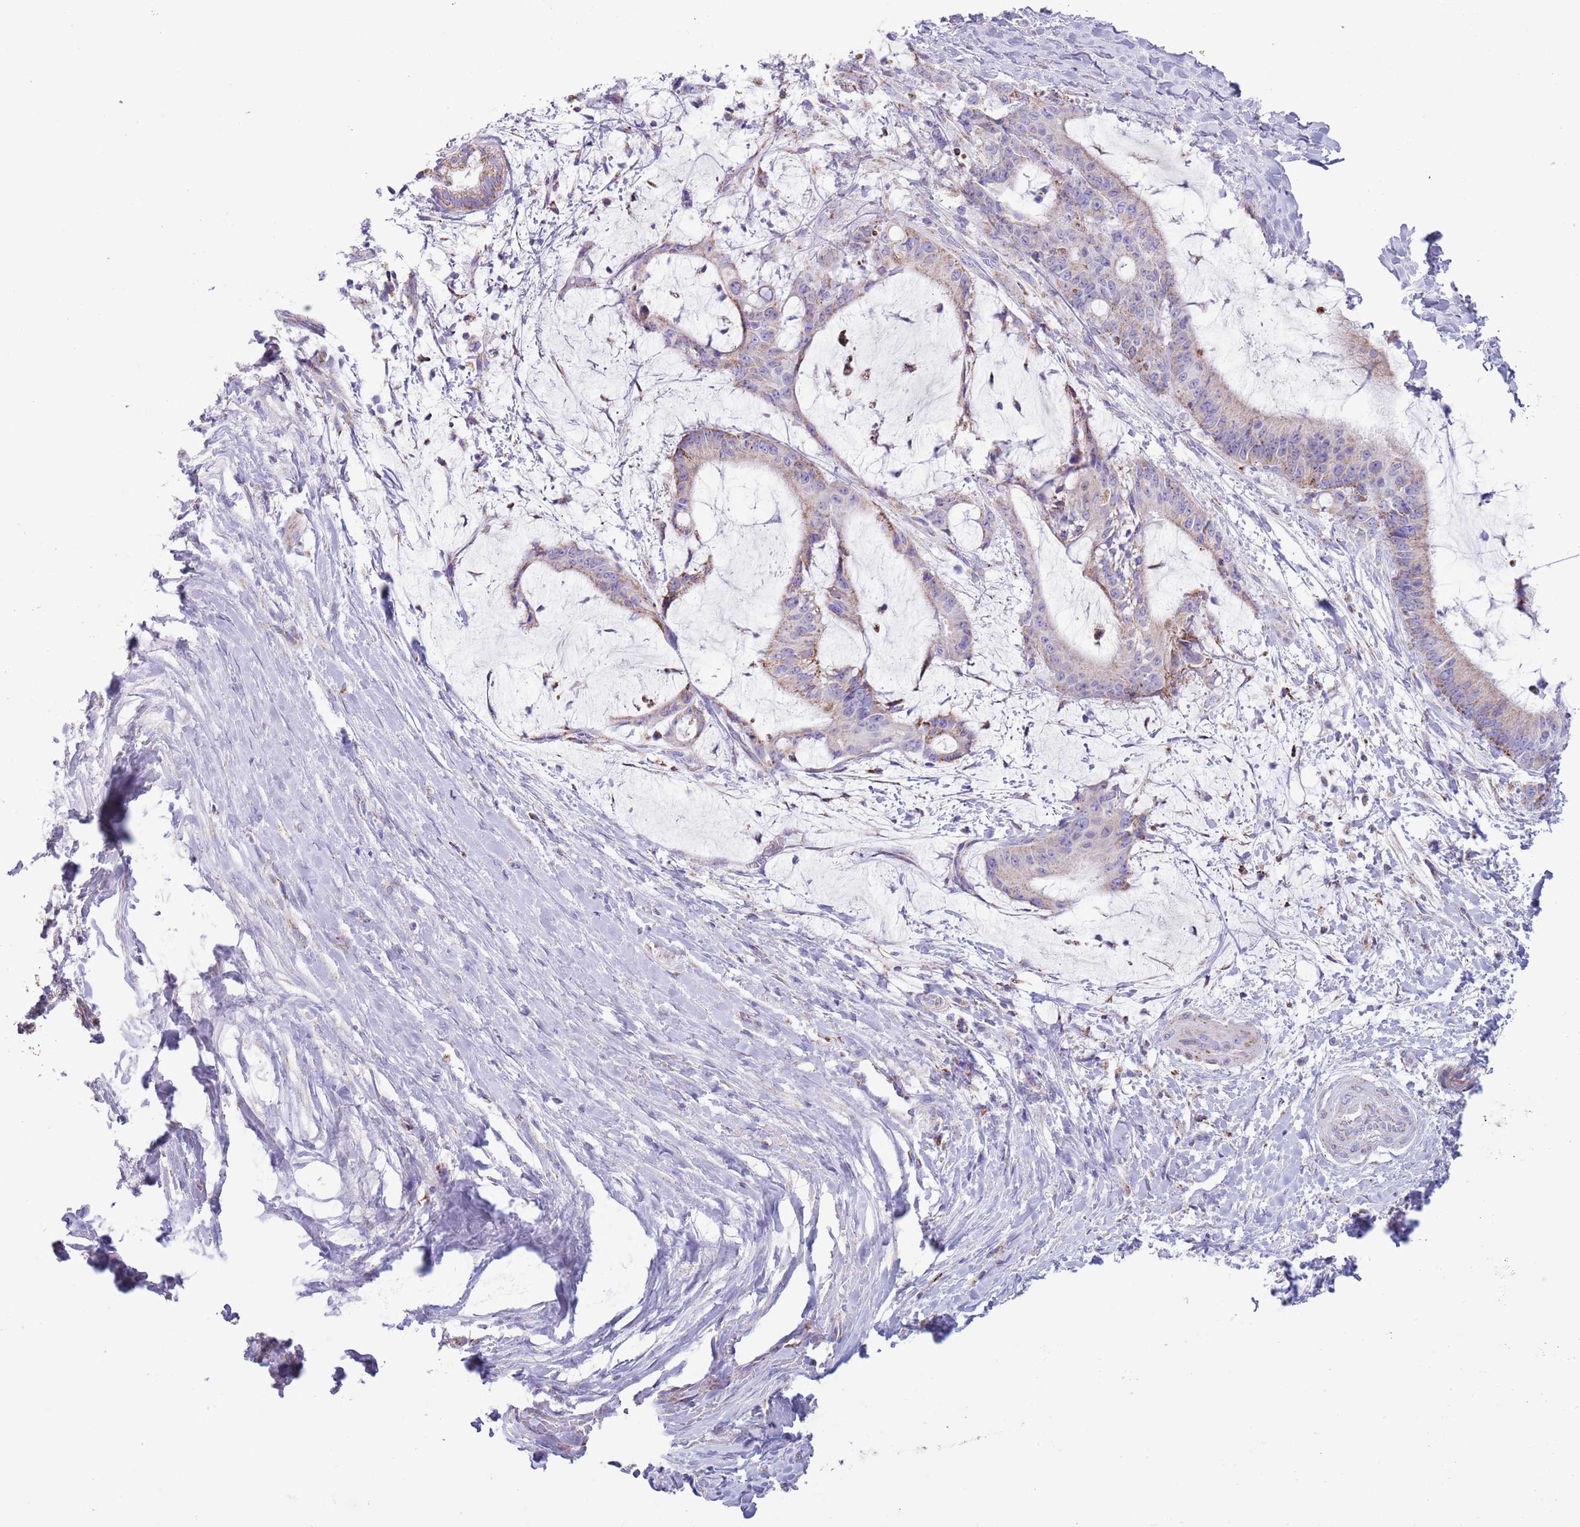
{"staining": {"intensity": "weak", "quantity": "25%-75%", "location": "cytoplasmic/membranous"}, "tissue": "liver cancer", "cell_type": "Tumor cells", "image_type": "cancer", "snomed": [{"axis": "morphology", "description": "Normal tissue, NOS"}, {"axis": "morphology", "description": "Cholangiocarcinoma"}, {"axis": "topography", "description": "Liver"}, {"axis": "topography", "description": "Peripheral nerve tissue"}], "caption": "Protein analysis of liver cancer tissue displays weak cytoplasmic/membranous positivity in approximately 25%-75% of tumor cells.", "gene": "ATP6V1B1", "patient": {"sex": "female", "age": 73}}